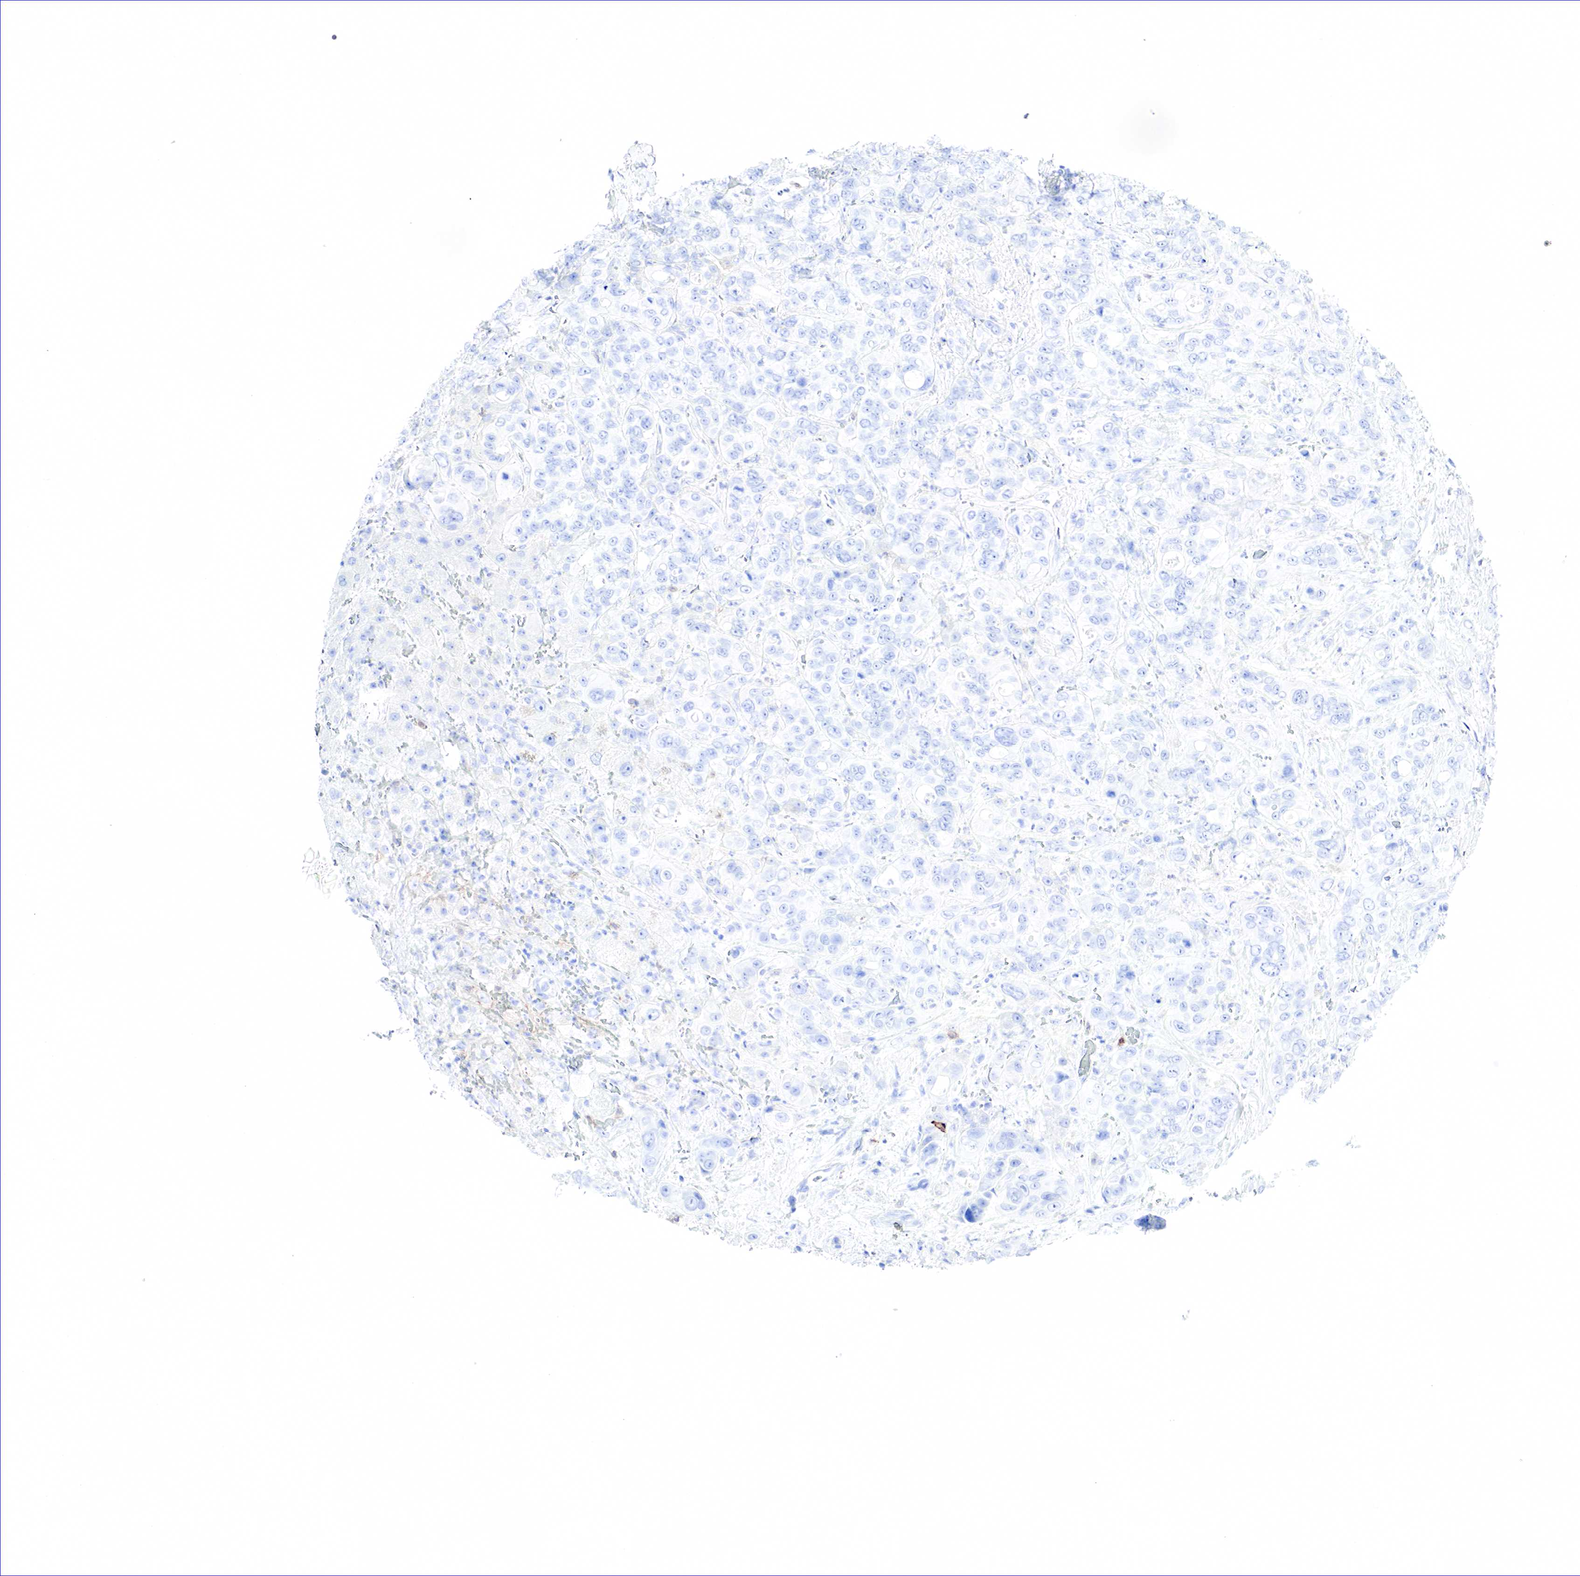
{"staining": {"intensity": "negative", "quantity": "none", "location": "none"}, "tissue": "liver cancer", "cell_type": "Tumor cells", "image_type": "cancer", "snomed": [{"axis": "morphology", "description": "Cholangiocarcinoma"}, {"axis": "topography", "description": "Liver"}], "caption": "Immunohistochemistry (IHC) image of neoplastic tissue: human cholangiocarcinoma (liver) stained with DAB (3,3'-diaminobenzidine) displays no significant protein positivity in tumor cells. (DAB IHC visualized using brightfield microscopy, high magnification).", "gene": "TNFRSF8", "patient": {"sex": "female", "age": 79}}